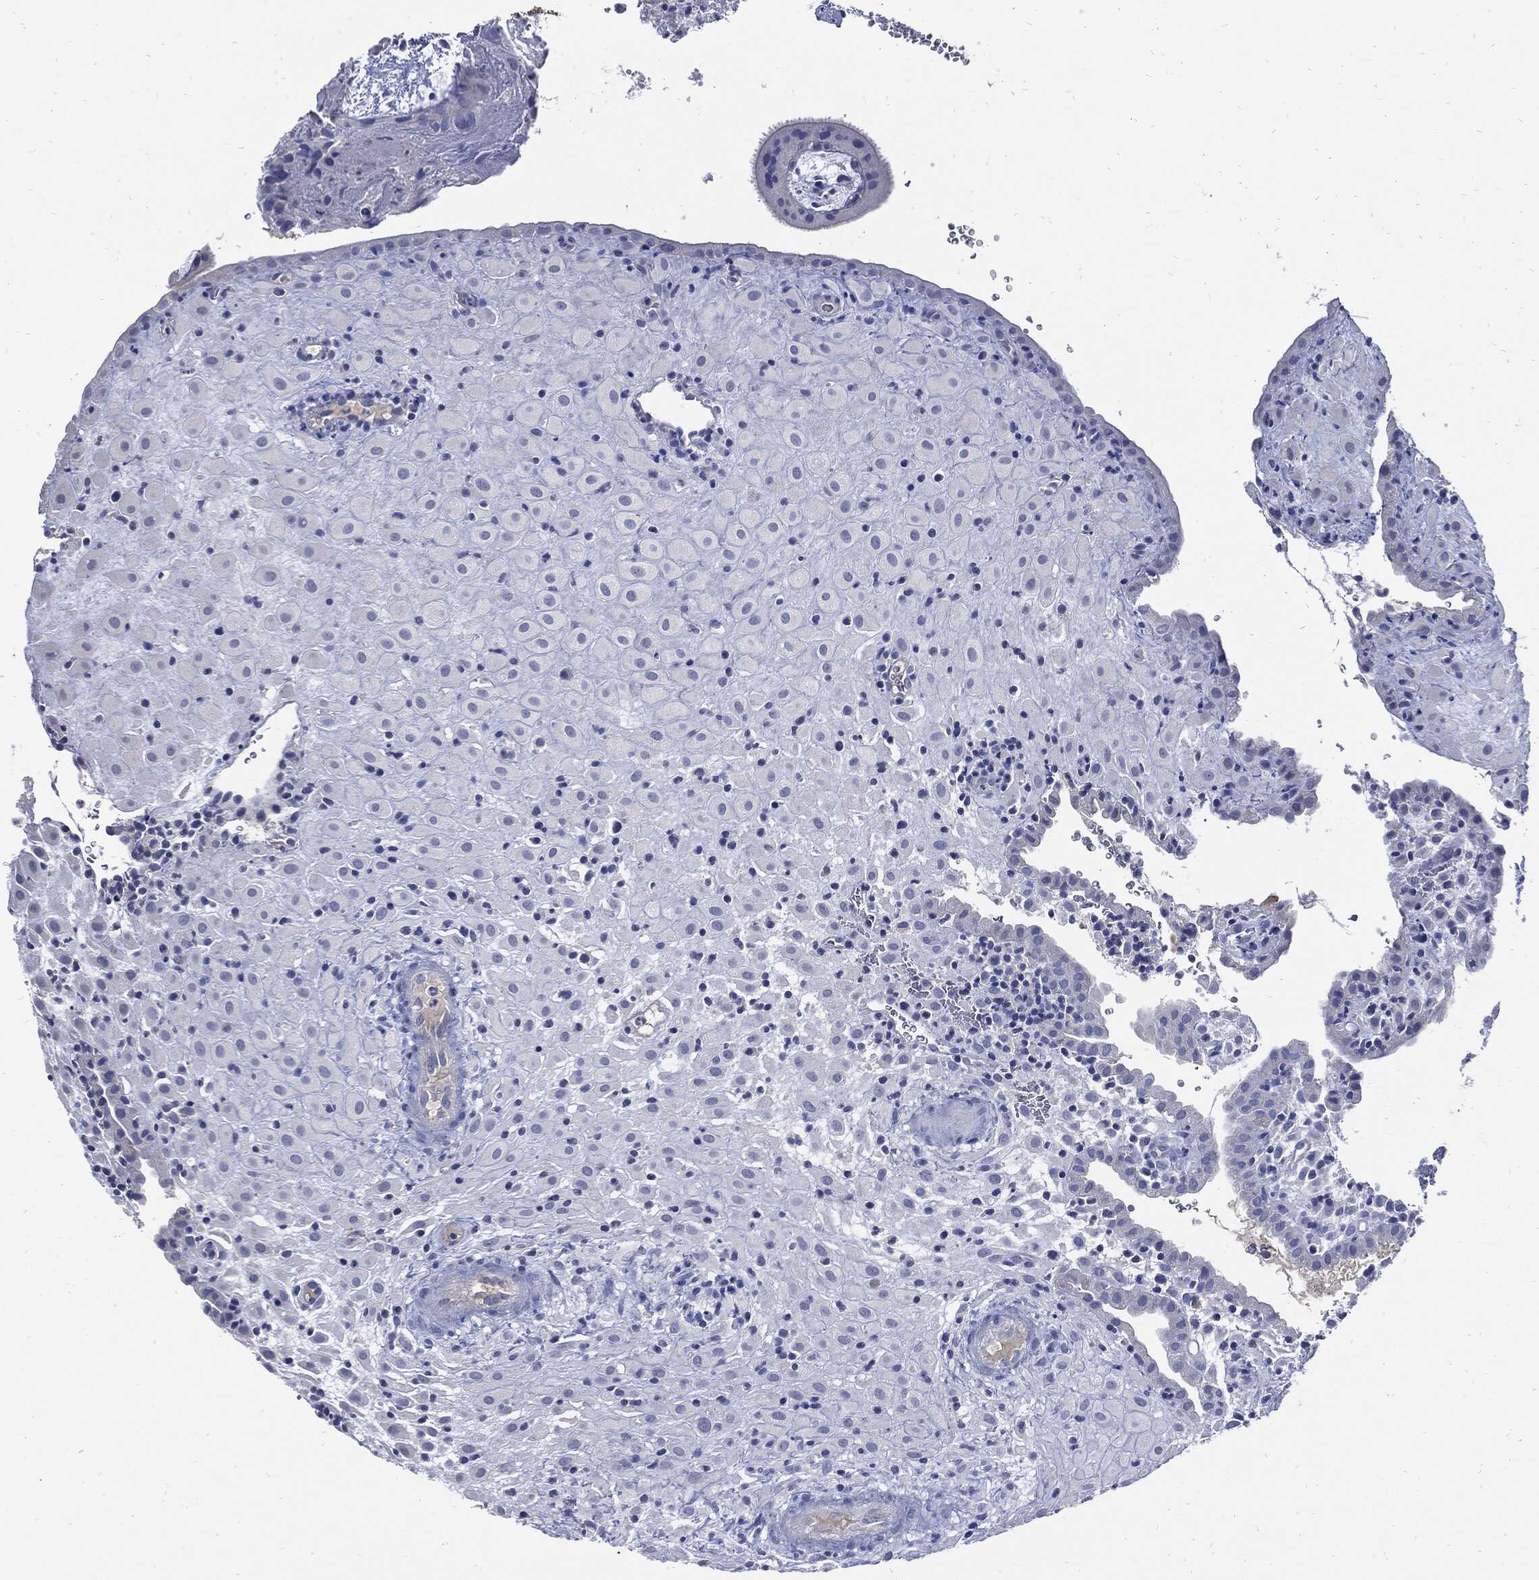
{"staining": {"intensity": "negative", "quantity": "none", "location": "none"}, "tissue": "placenta", "cell_type": "Decidual cells", "image_type": "normal", "snomed": [{"axis": "morphology", "description": "Normal tissue, NOS"}, {"axis": "topography", "description": "Placenta"}], "caption": "There is no significant positivity in decidual cells of placenta. Nuclei are stained in blue.", "gene": "CPE", "patient": {"sex": "female", "age": 19}}